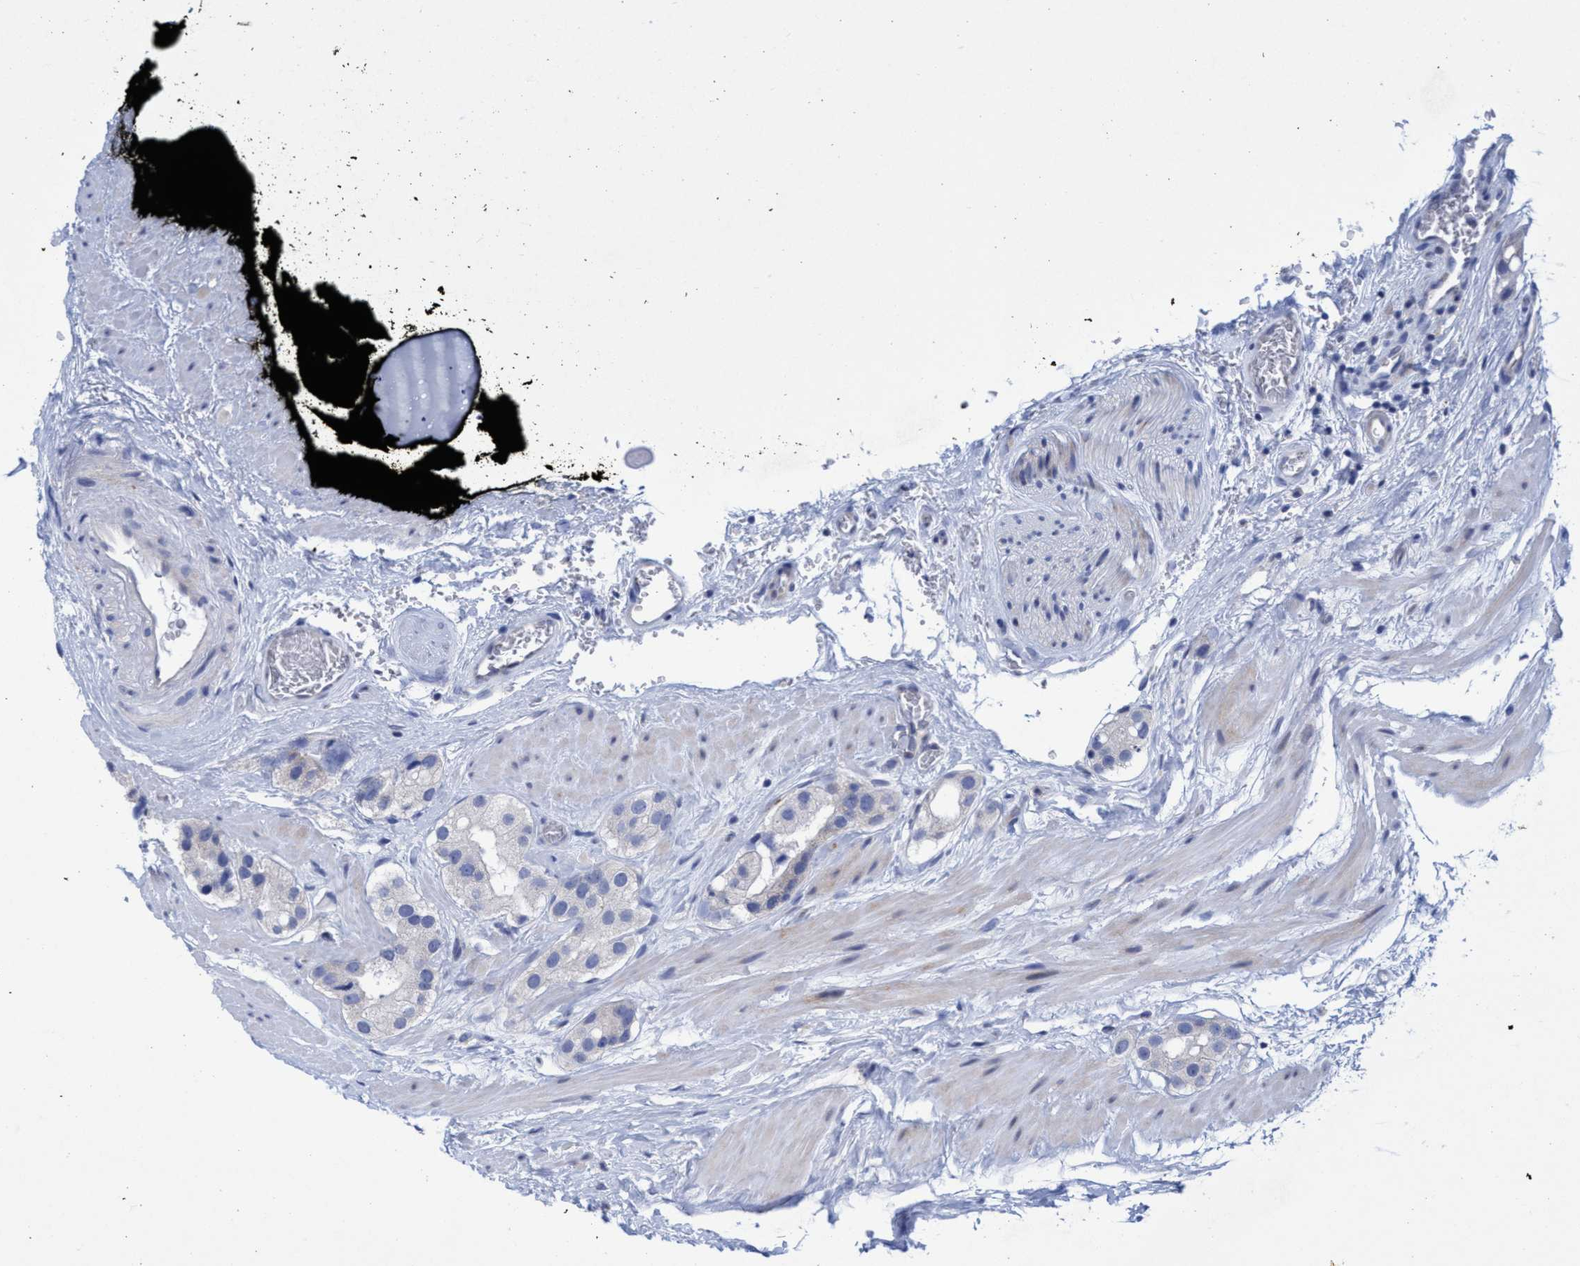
{"staining": {"intensity": "negative", "quantity": "none", "location": "none"}, "tissue": "prostate cancer", "cell_type": "Tumor cells", "image_type": "cancer", "snomed": [{"axis": "morphology", "description": "Adenocarcinoma, High grade"}, {"axis": "topography", "description": "Prostate"}], "caption": "IHC photomicrograph of neoplastic tissue: adenocarcinoma (high-grade) (prostate) stained with DAB (3,3'-diaminobenzidine) demonstrates no significant protein staining in tumor cells. The staining is performed using DAB brown chromogen with nuclei counter-stained in using hematoxylin.", "gene": "R3HCC1", "patient": {"sex": "male", "age": 63}}